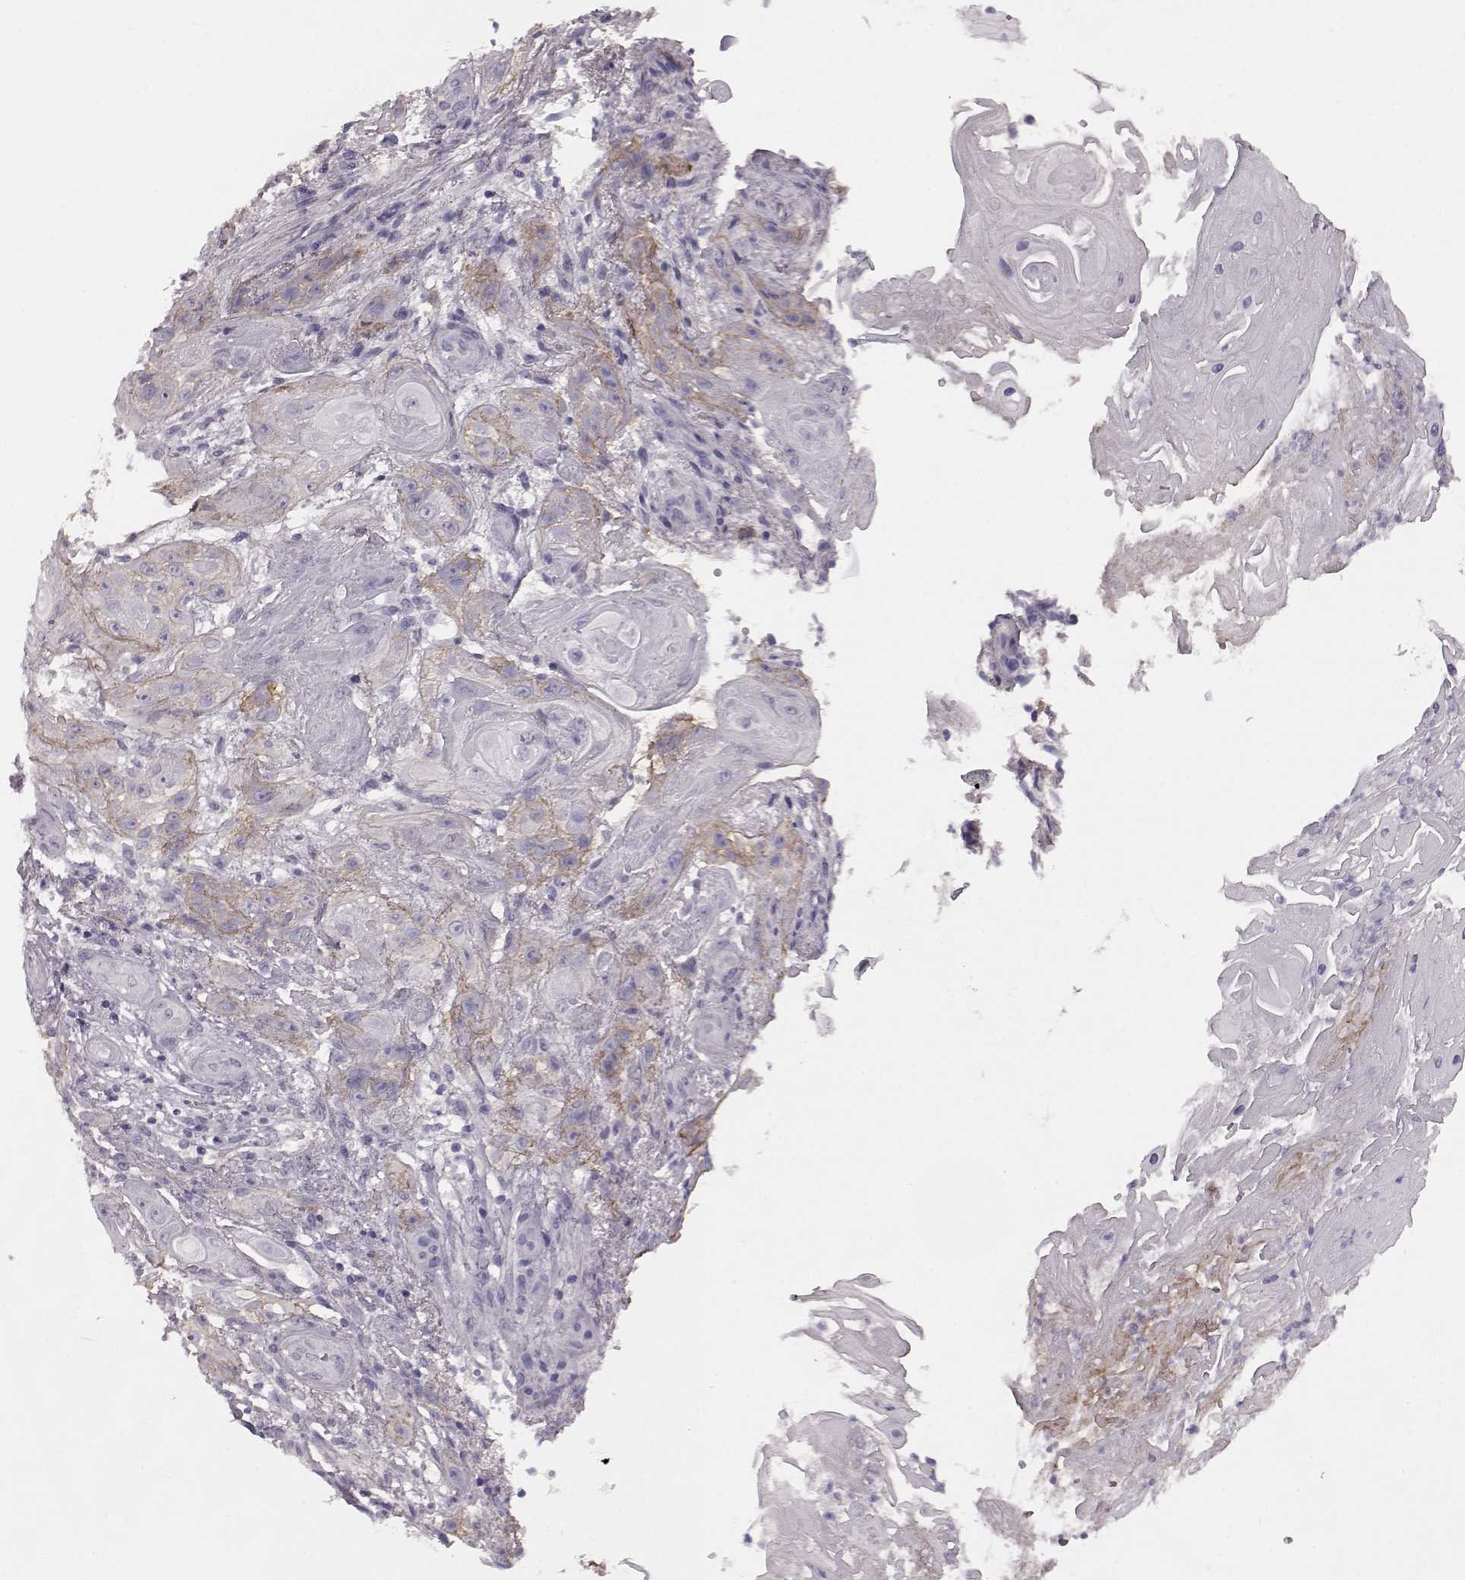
{"staining": {"intensity": "negative", "quantity": "none", "location": "none"}, "tissue": "skin cancer", "cell_type": "Tumor cells", "image_type": "cancer", "snomed": [{"axis": "morphology", "description": "Squamous cell carcinoma, NOS"}, {"axis": "topography", "description": "Skin"}], "caption": "A high-resolution photomicrograph shows immunohistochemistry (IHC) staining of skin cancer, which displays no significant staining in tumor cells.", "gene": "CRYBA2", "patient": {"sex": "male", "age": 62}}